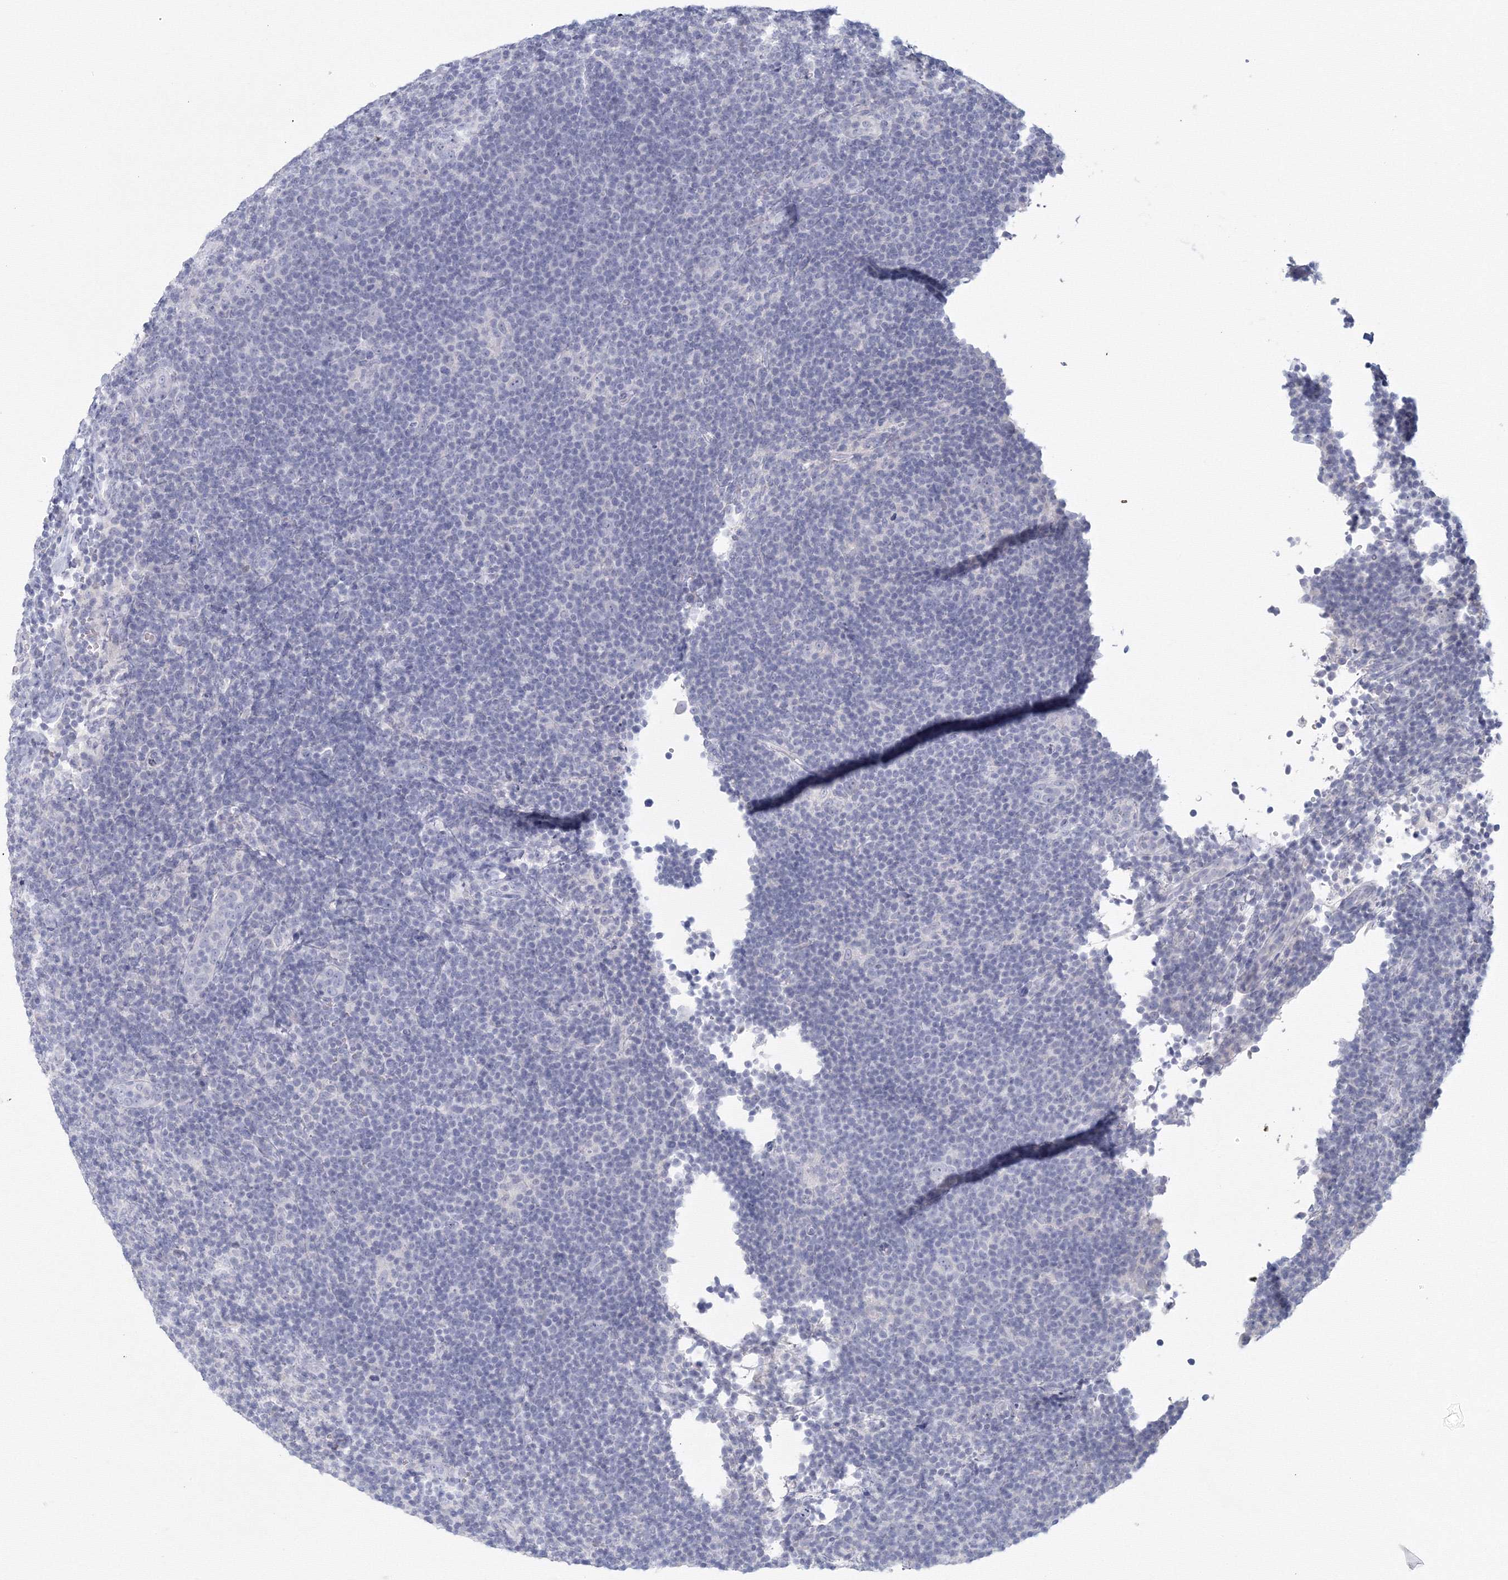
{"staining": {"intensity": "negative", "quantity": "none", "location": "none"}, "tissue": "lymphoma", "cell_type": "Tumor cells", "image_type": "cancer", "snomed": [{"axis": "morphology", "description": "Hodgkin's disease, NOS"}, {"axis": "topography", "description": "Lymph node"}], "caption": "High power microscopy micrograph of an immunohistochemistry micrograph of lymphoma, revealing no significant expression in tumor cells.", "gene": "TACC2", "patient": {"sex": "female", "age": 57}}